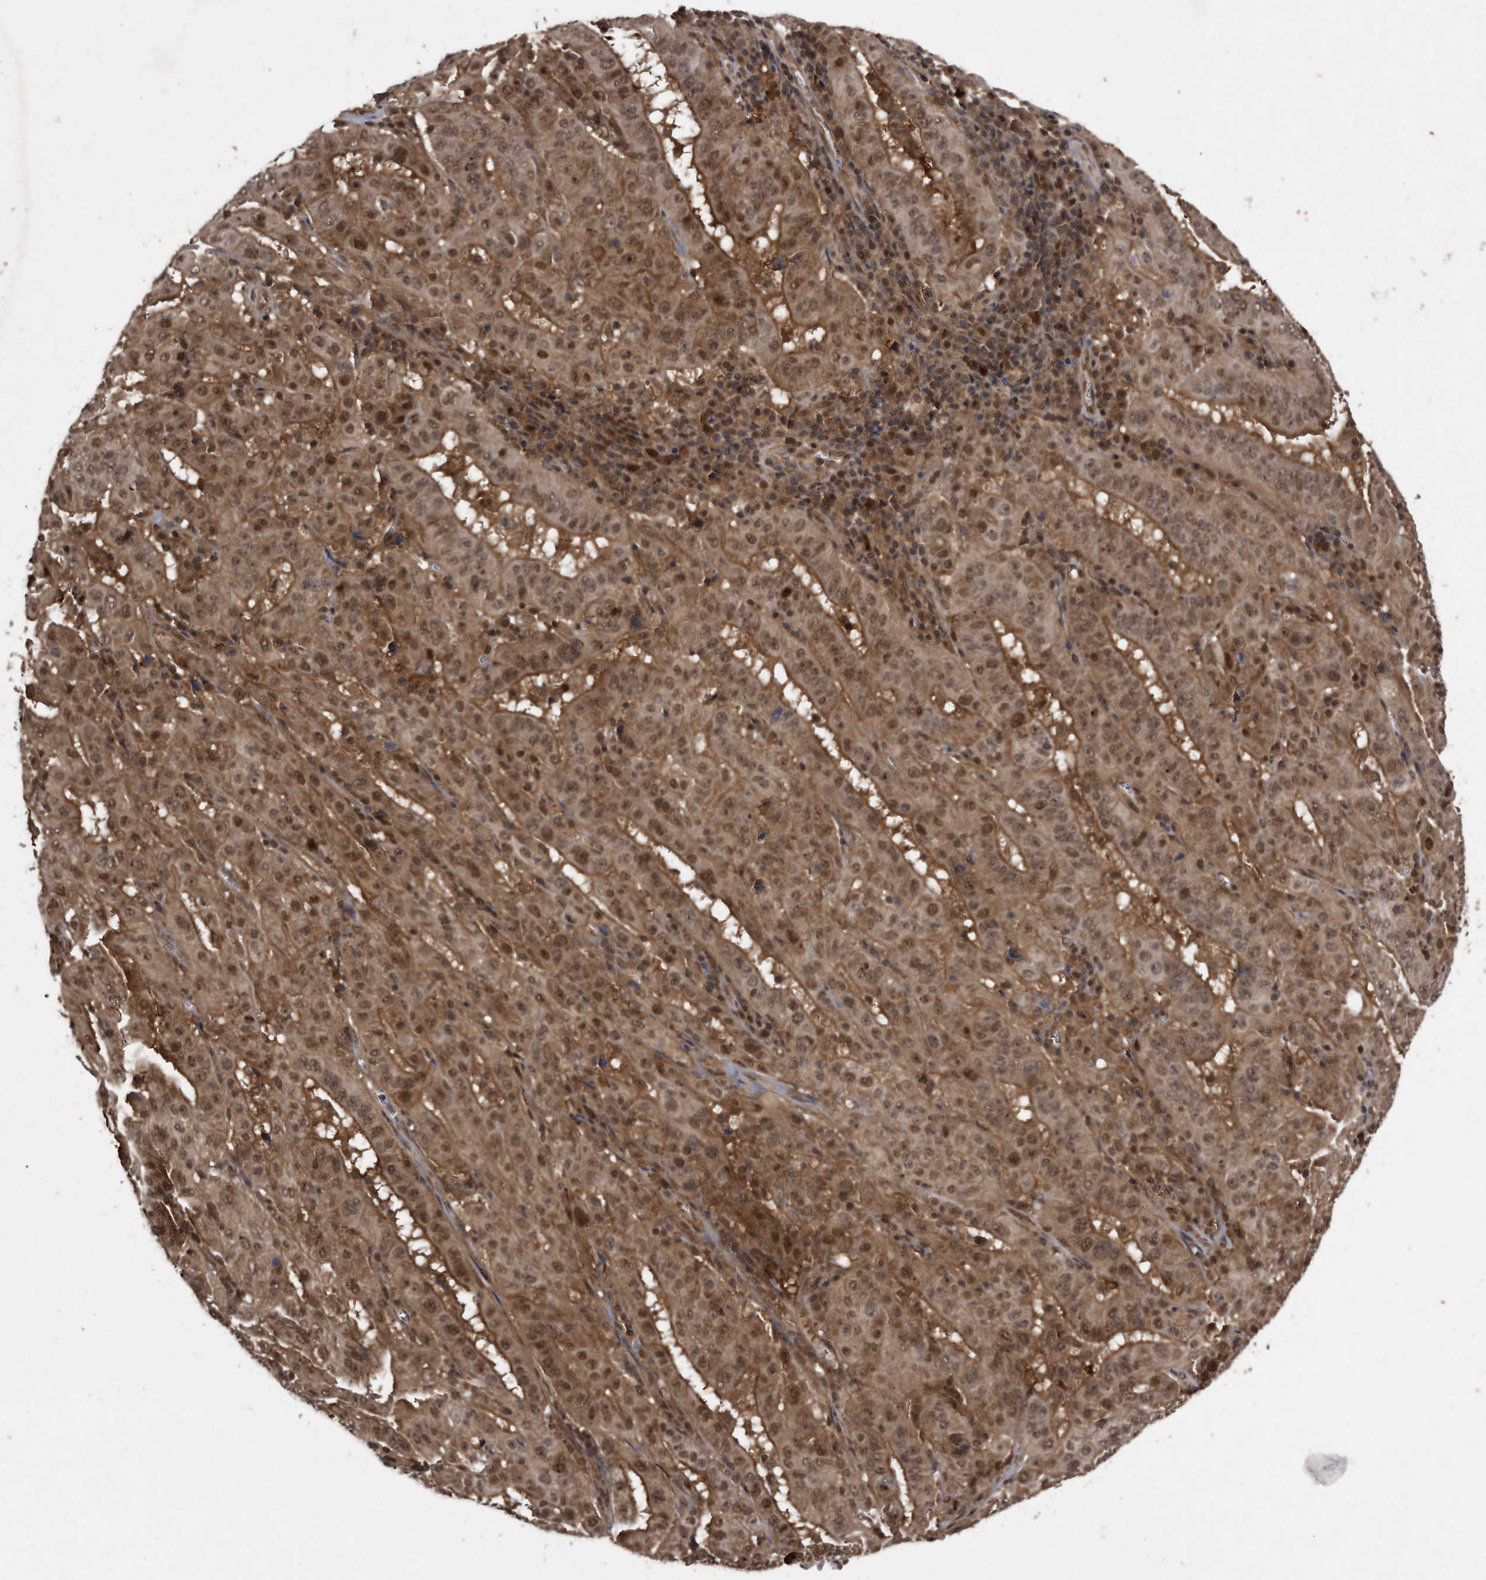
{"staining": {"intensity": "moderate", "quantity": ">75%", "location": "cytoplasmic/membranous,nuclear"}, "tissue": "pancreatic cancer", "cell_type": "Tumor cells", "image_type": "cancer", "snomed": [{"axis": "morphology", "description": "Adenocarcinoma, NOS"}, {"axis": "topography", "description": "Pancreas"}], "caption": "Pancreatic cancer (adenocarcinoma) tissue demonstrates moderate cytoplasmic/membranous and nuclear staining in approximately >75% of tumor cells, visualized by immunohistochemistry.", "gene": "RAD23B", "patient": {"sex": "male", "age": 63}}